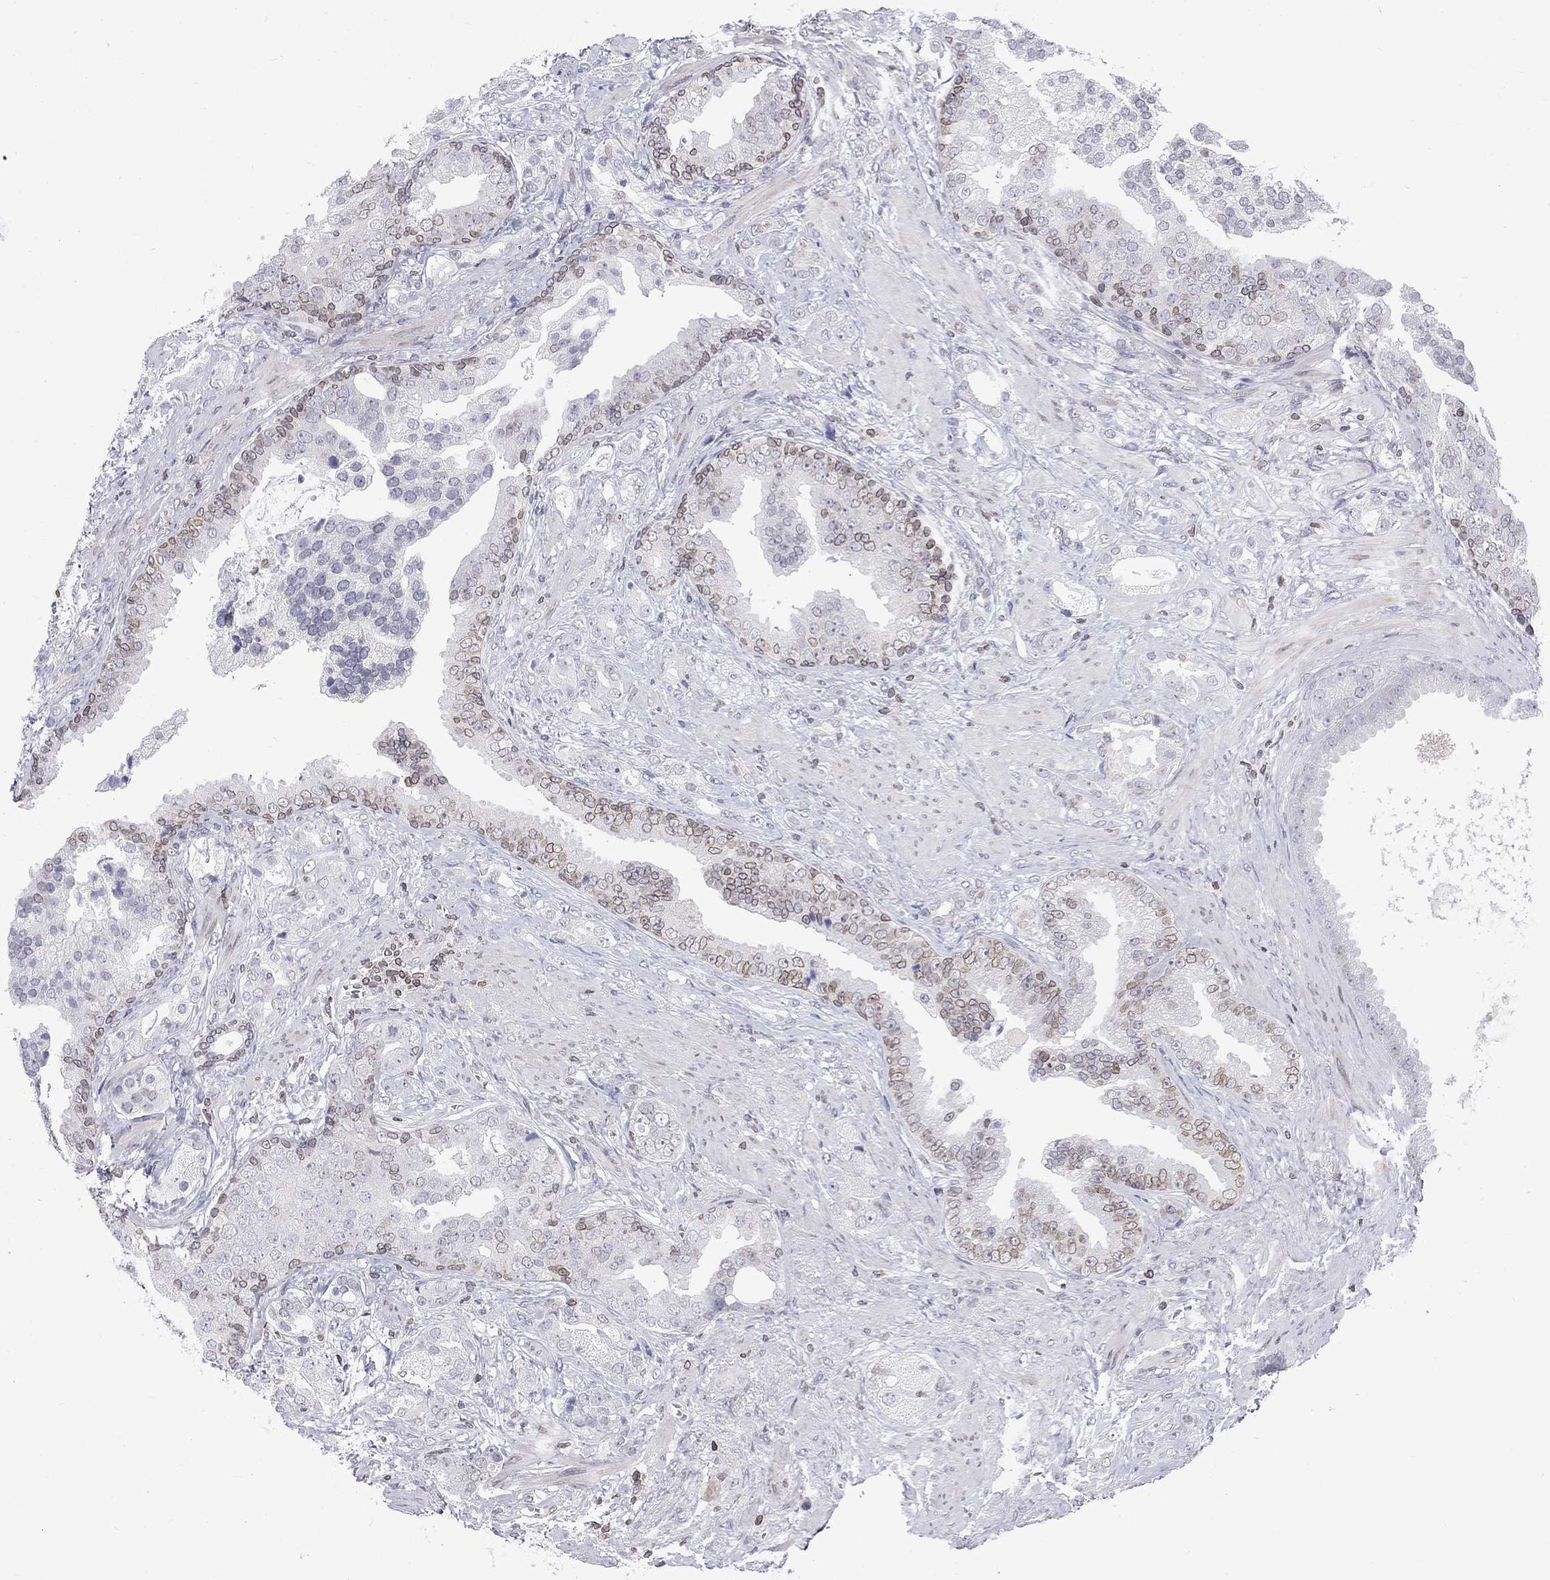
{"staining": {"intensity": "weak", "quantity": "<25%", "location": "nuclear"}, "tissue": "prostate cancer", "cell_type": "Tumor cells", "image_type": "cancer", "snomed": [{"axis": "morphology", "description": "Adenocarcinoma, NOS"}, {"axis": "topography", "description": "Prostate"}], "caption": "Tumor cells are negative for protein expression in human prostate cancer (adenocarcinoma).", "gene": "SLA", "patient": {"sex": "male", "age": 57}}